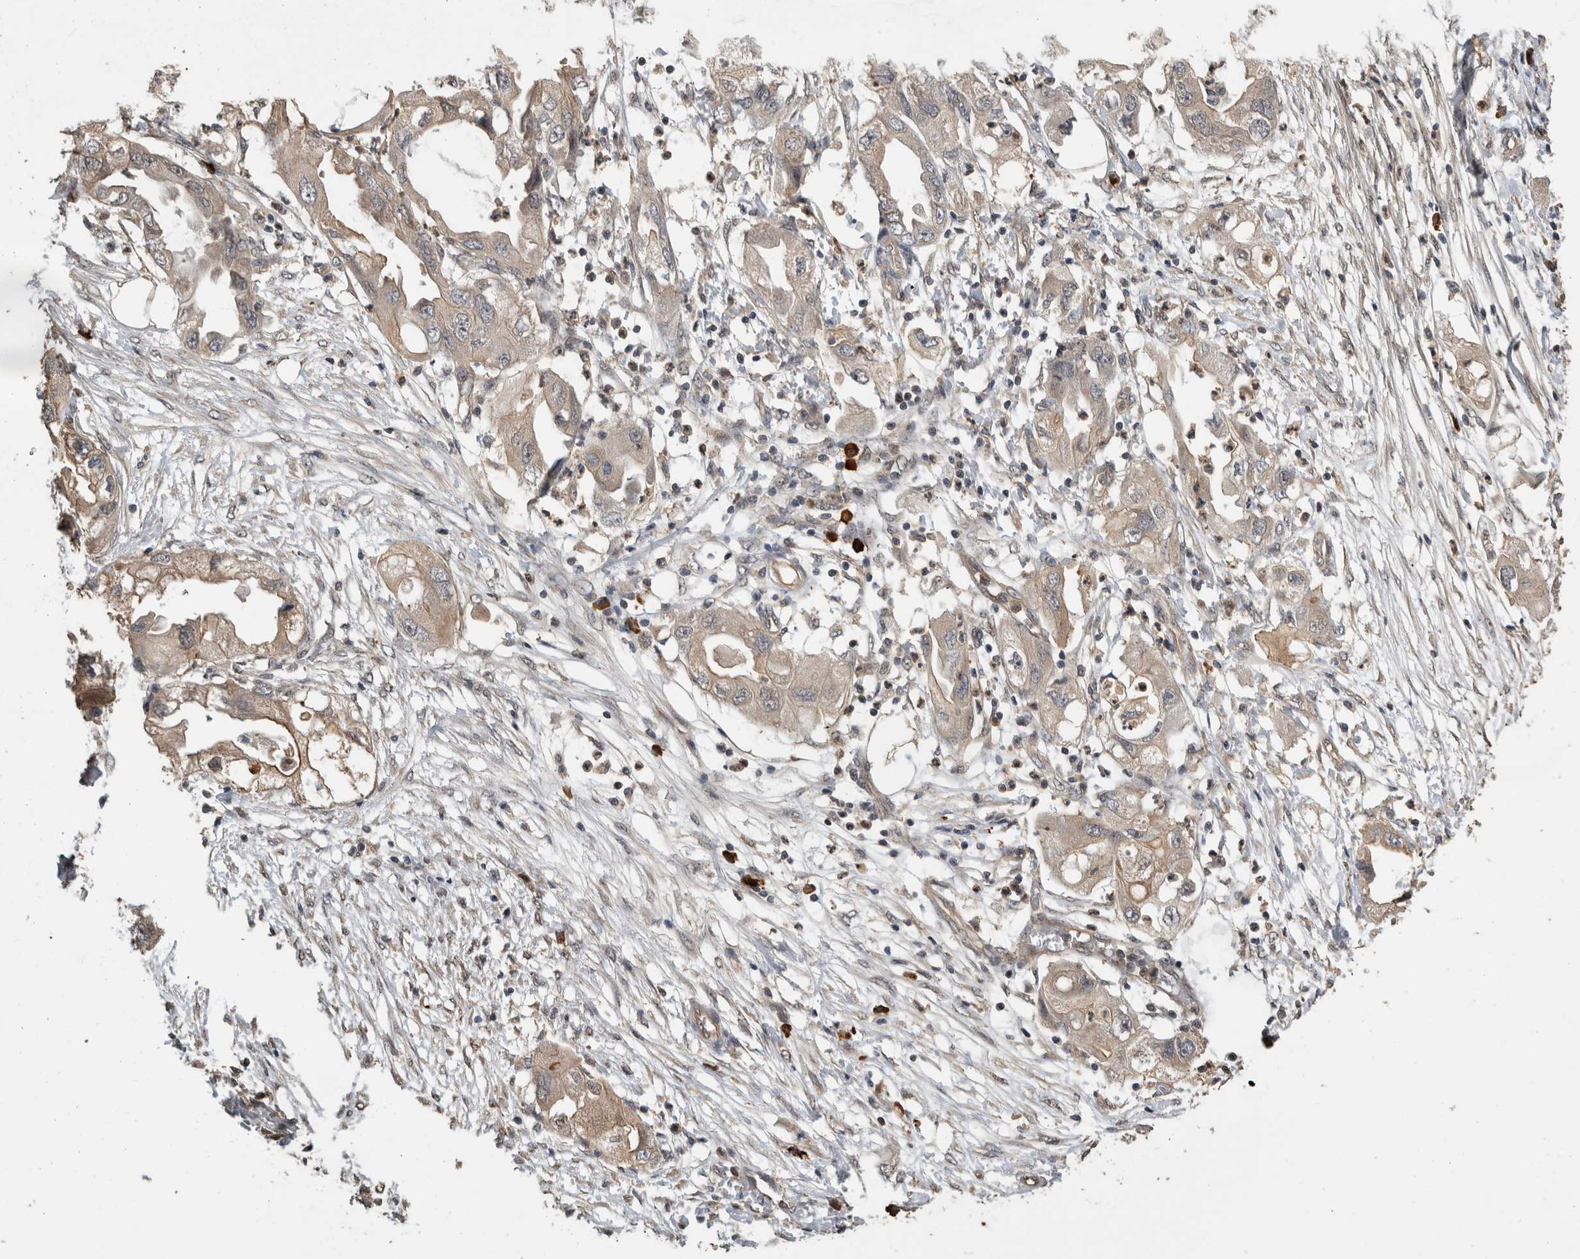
{"staining": {"intensity": "weak", "quantity": "25%-75%", "location": "cytoplasmic/membranous"}, "tissue": "endometrial cancer", "cell_type": "Tumor cells", "image_type": "cancer", "snomed": [{"axis": "morphology", "description": "Adenocarcinoma, NOS"}, {"axis": "morphology", "description": "Adenocarcinoma, metastatic, NOS"}, {"axis": "topography", "description": "Adipose tissue"}, {"axis": "topography", "description": "Endometrium"}], "caption": "Endometrial cancer (adenocarcinoma) stained for a protein exhibits weak cytoplasmic/membranous positivity in tumor cells.", "gene": "RHPN1", "patient": {"sex": "female", "age": 67}}